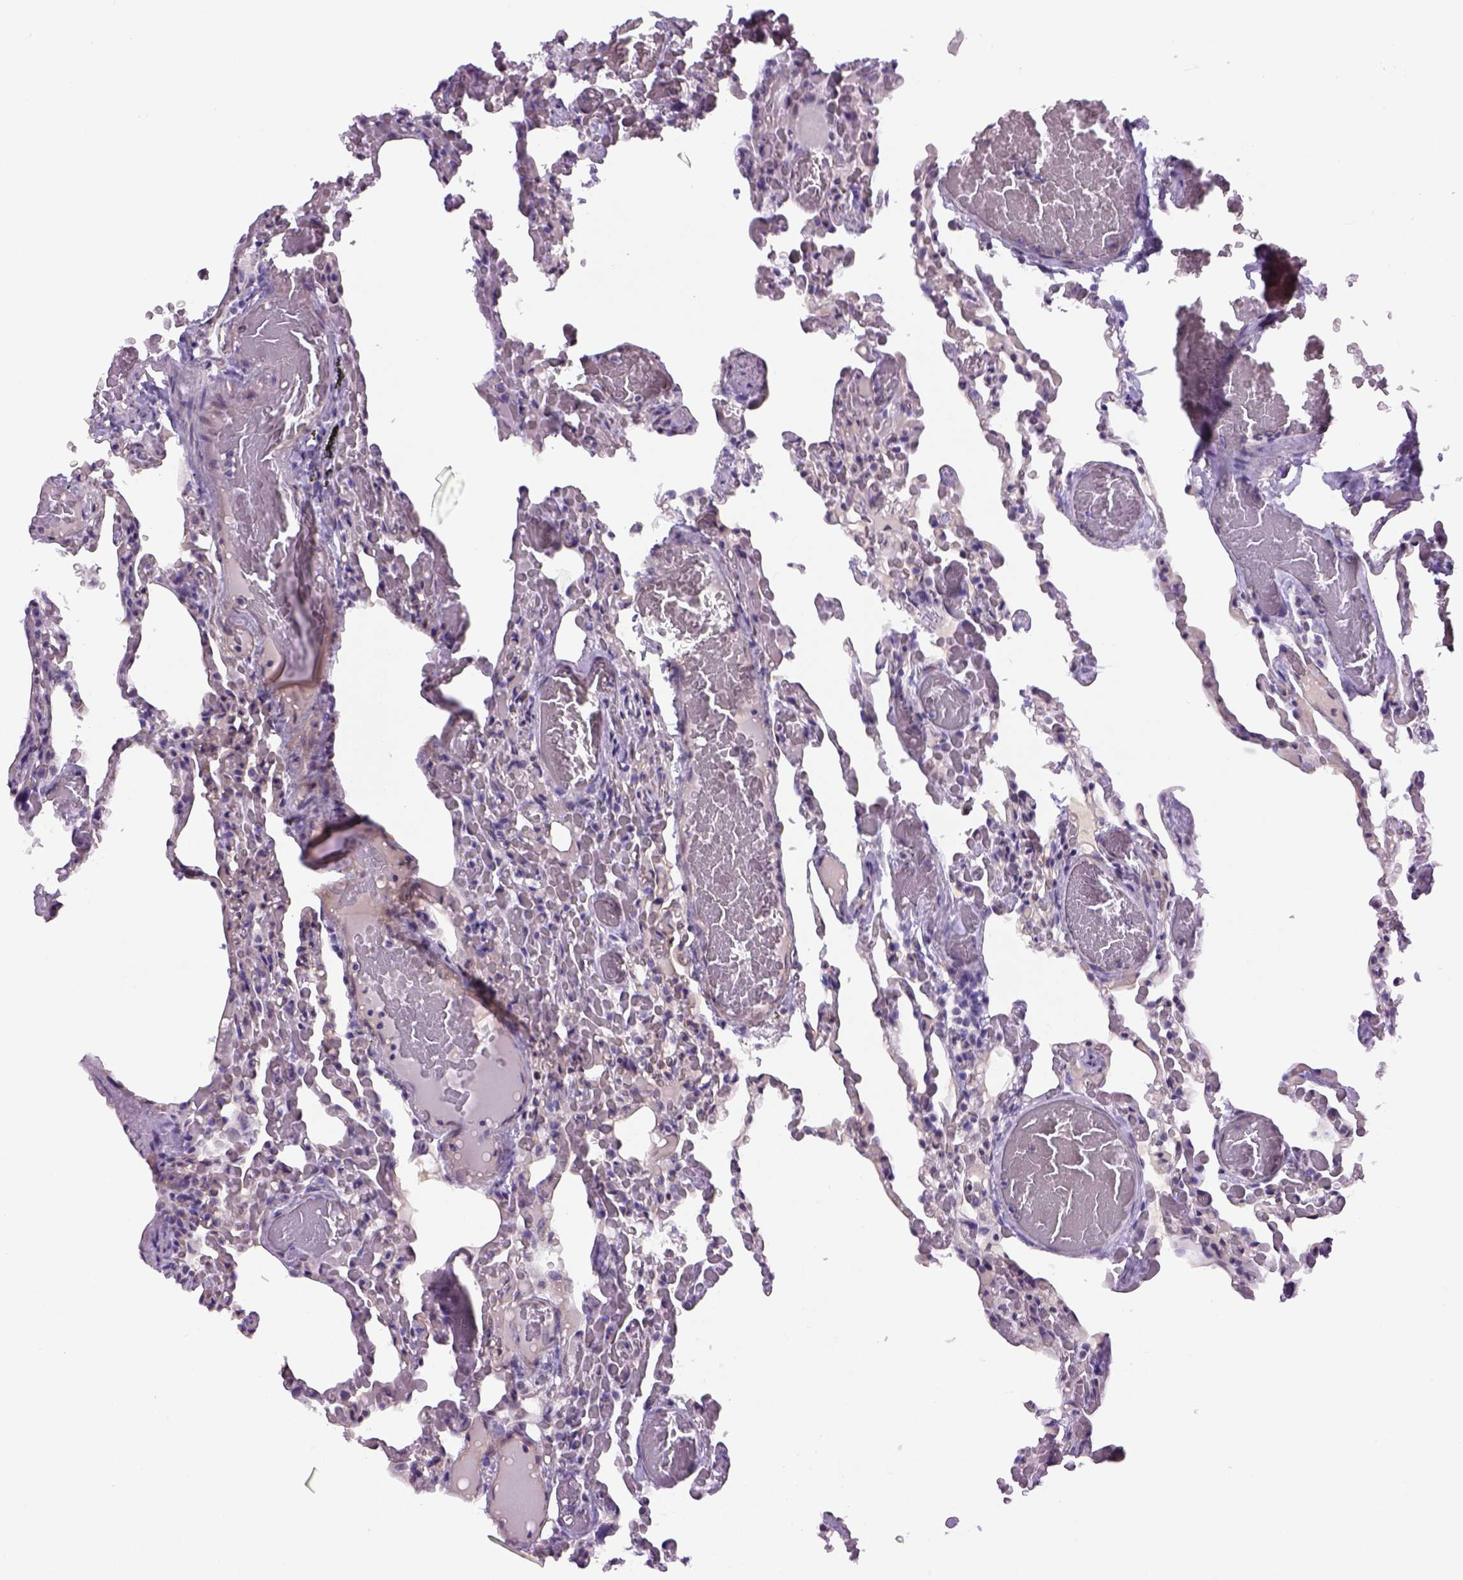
{"staining": {"intensity": "negative", "quantity": "none", "location": "none"}, "tissue": "lung", "cell_type": "Alveolar cells", "image_type": "normal", "snomed": [{"axis": "morphology", "description": "Normal tissue, NOS"}, {"axis": "topography", "description": "Lung"}], "caption": "Immunohistochemistry (IHC) of benign lung shows no staining in alveolar cells.", "gene": "PRRT1", "patient": {"sex": "female", "age": 43}}